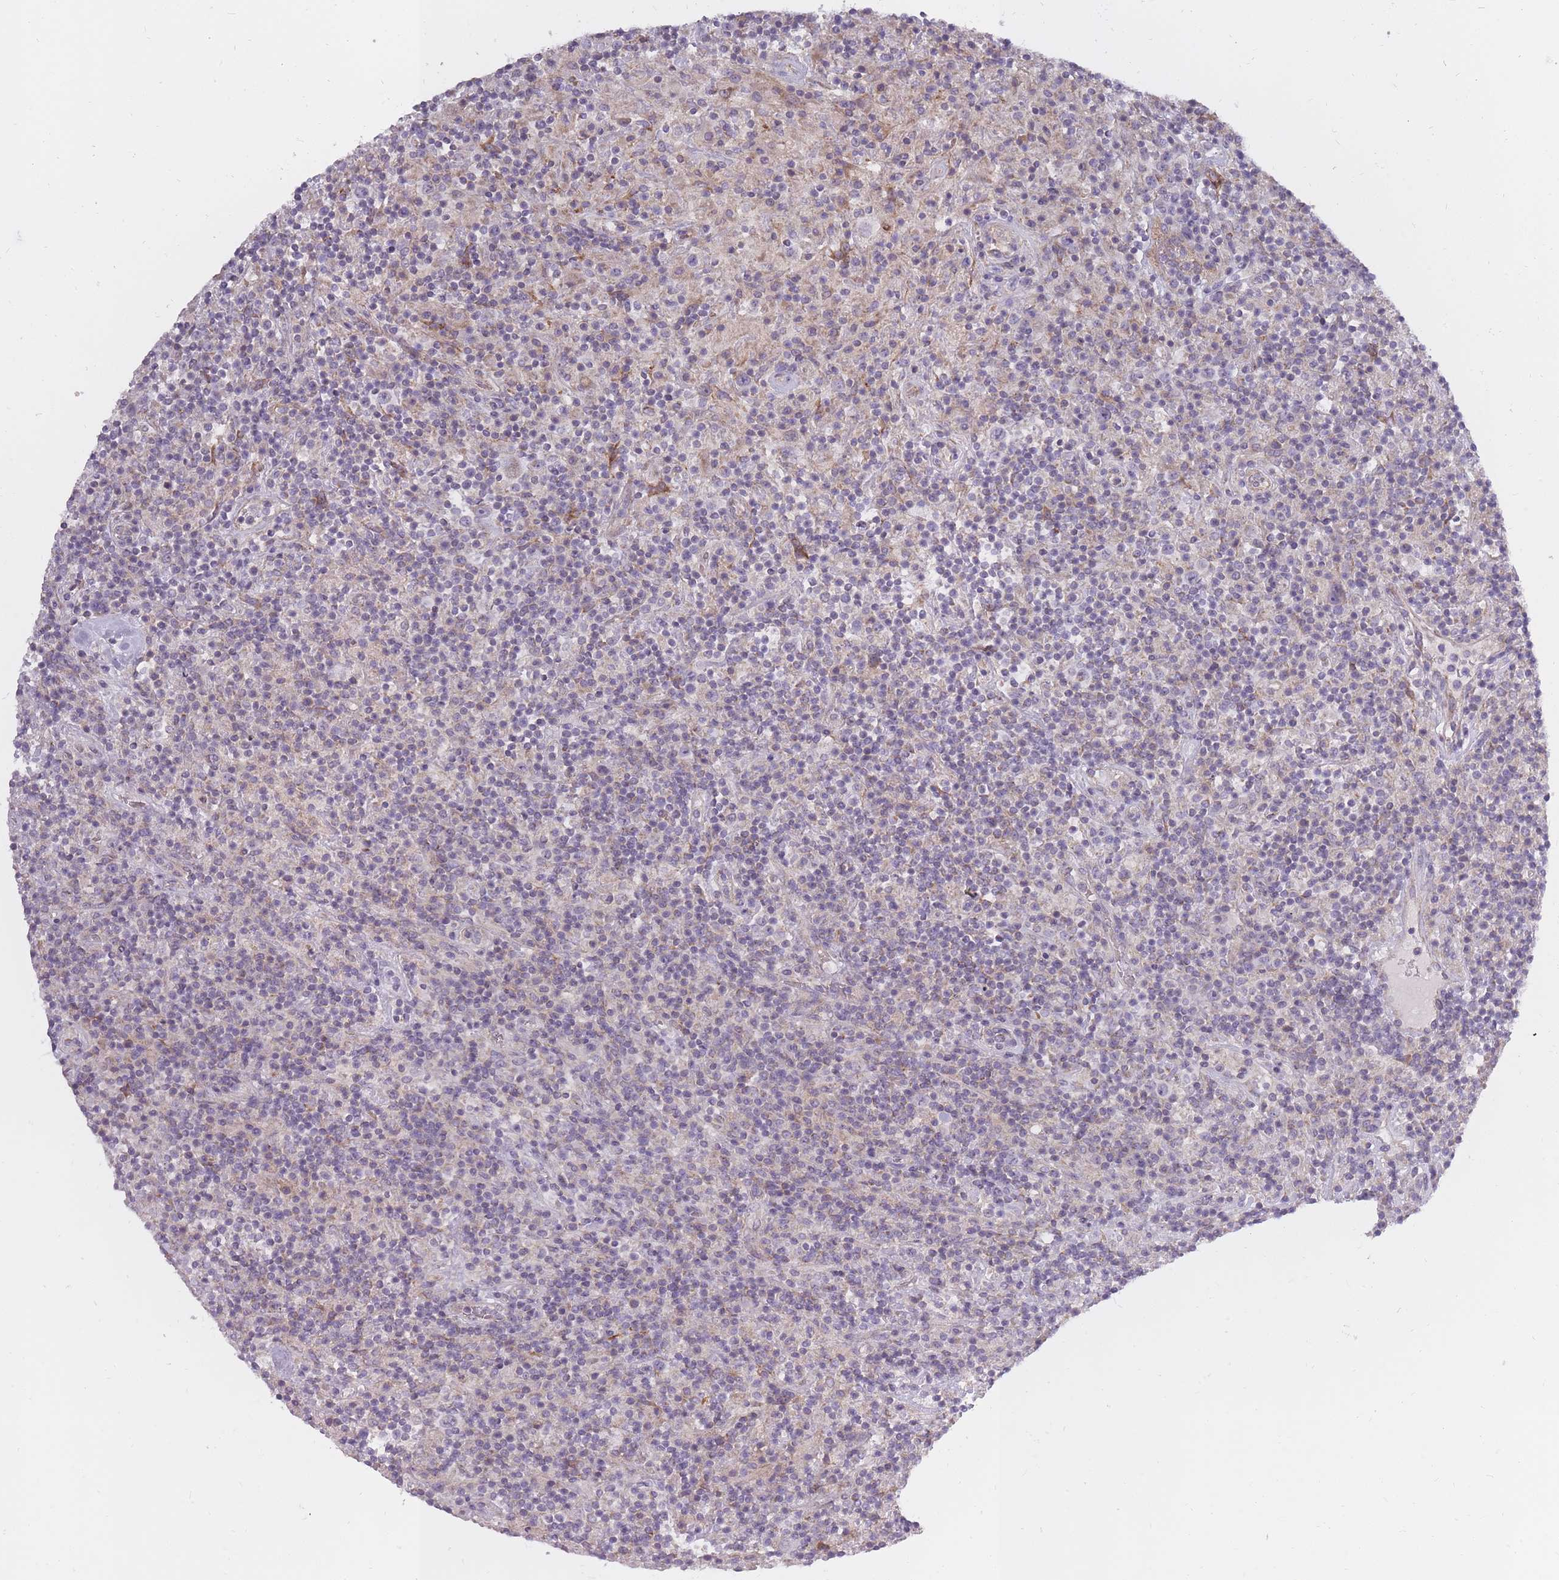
{"staining": {"intensity": "moderate", "quantity": "<25%", "location": "cytoplasmic/membranous"}, "tissue": "lymphoma", "cell_type": "Tumor cells", "image_type": "cancer", "snomed": [{"axis": "morphology", "description": "Hodgkin's disease, NOS"}, {"axis": "topography", "description": "Lymph node"}], "caption": "An image showing moderate cytoplasmic/membranous staining in approximately <25% of tumor cells in lymphoma, as visualized by brown immunohistochemical staining.", "gene": "ALKBH4", "patient": {"sex": "male", "age": 70}}